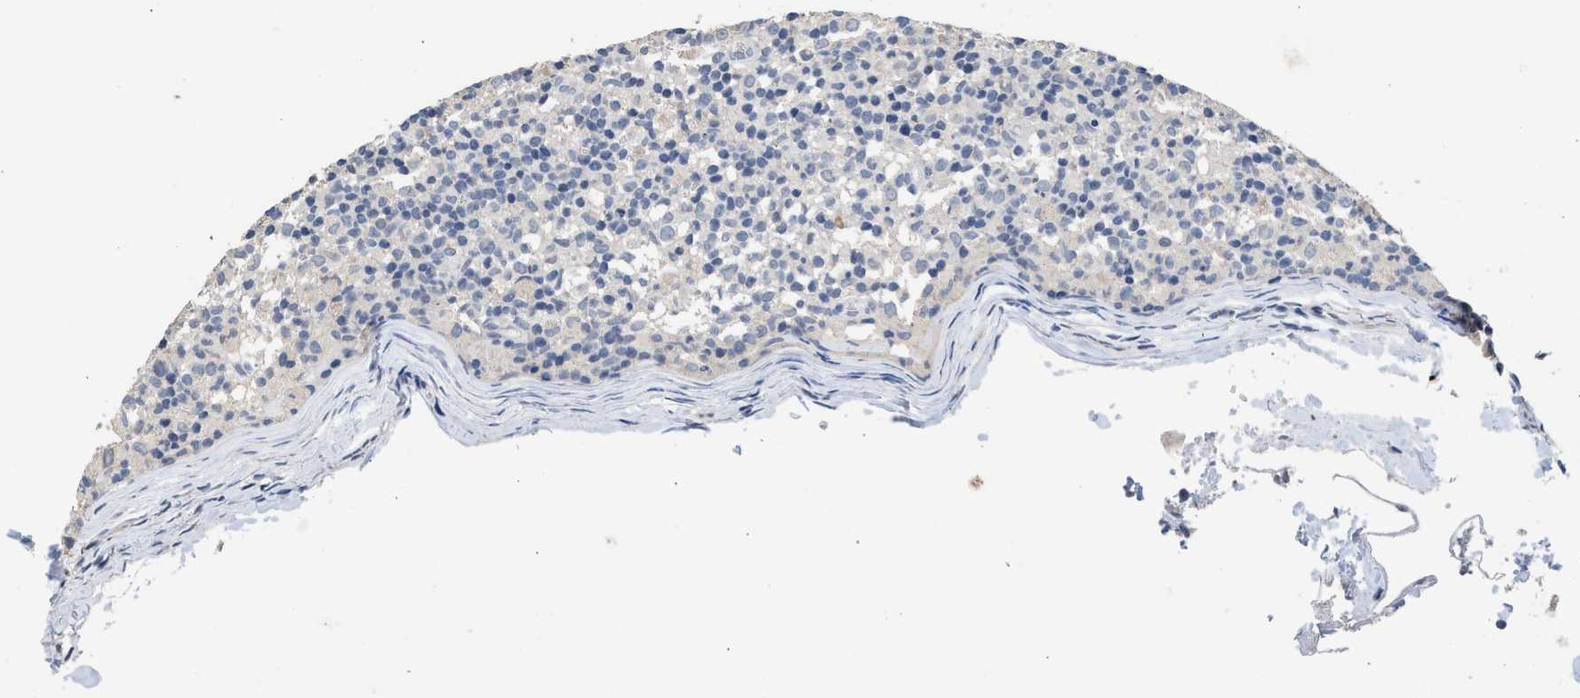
{"staining": {"intensity": "negative", "quantity": "none", "location": "none"}, "tissue": "lymph node", "cell_type": "Germinal center cells", "image_type": "normal", "snomed": [{"axis": "morphology", "description": "Normal tissue, NOS"}, {"axis": "morphology", "description": "Inflammation, NOS"}, {"axis": "topography", "description": "Lymph node"}], "caption": "Image shows no protein expression in germinal center cells of benign lymph node. (Brightfield microscopy of DAB IHC at high magnification).", "gene": "CSF3R", "patient": {"sex": "male", "age": 55}}